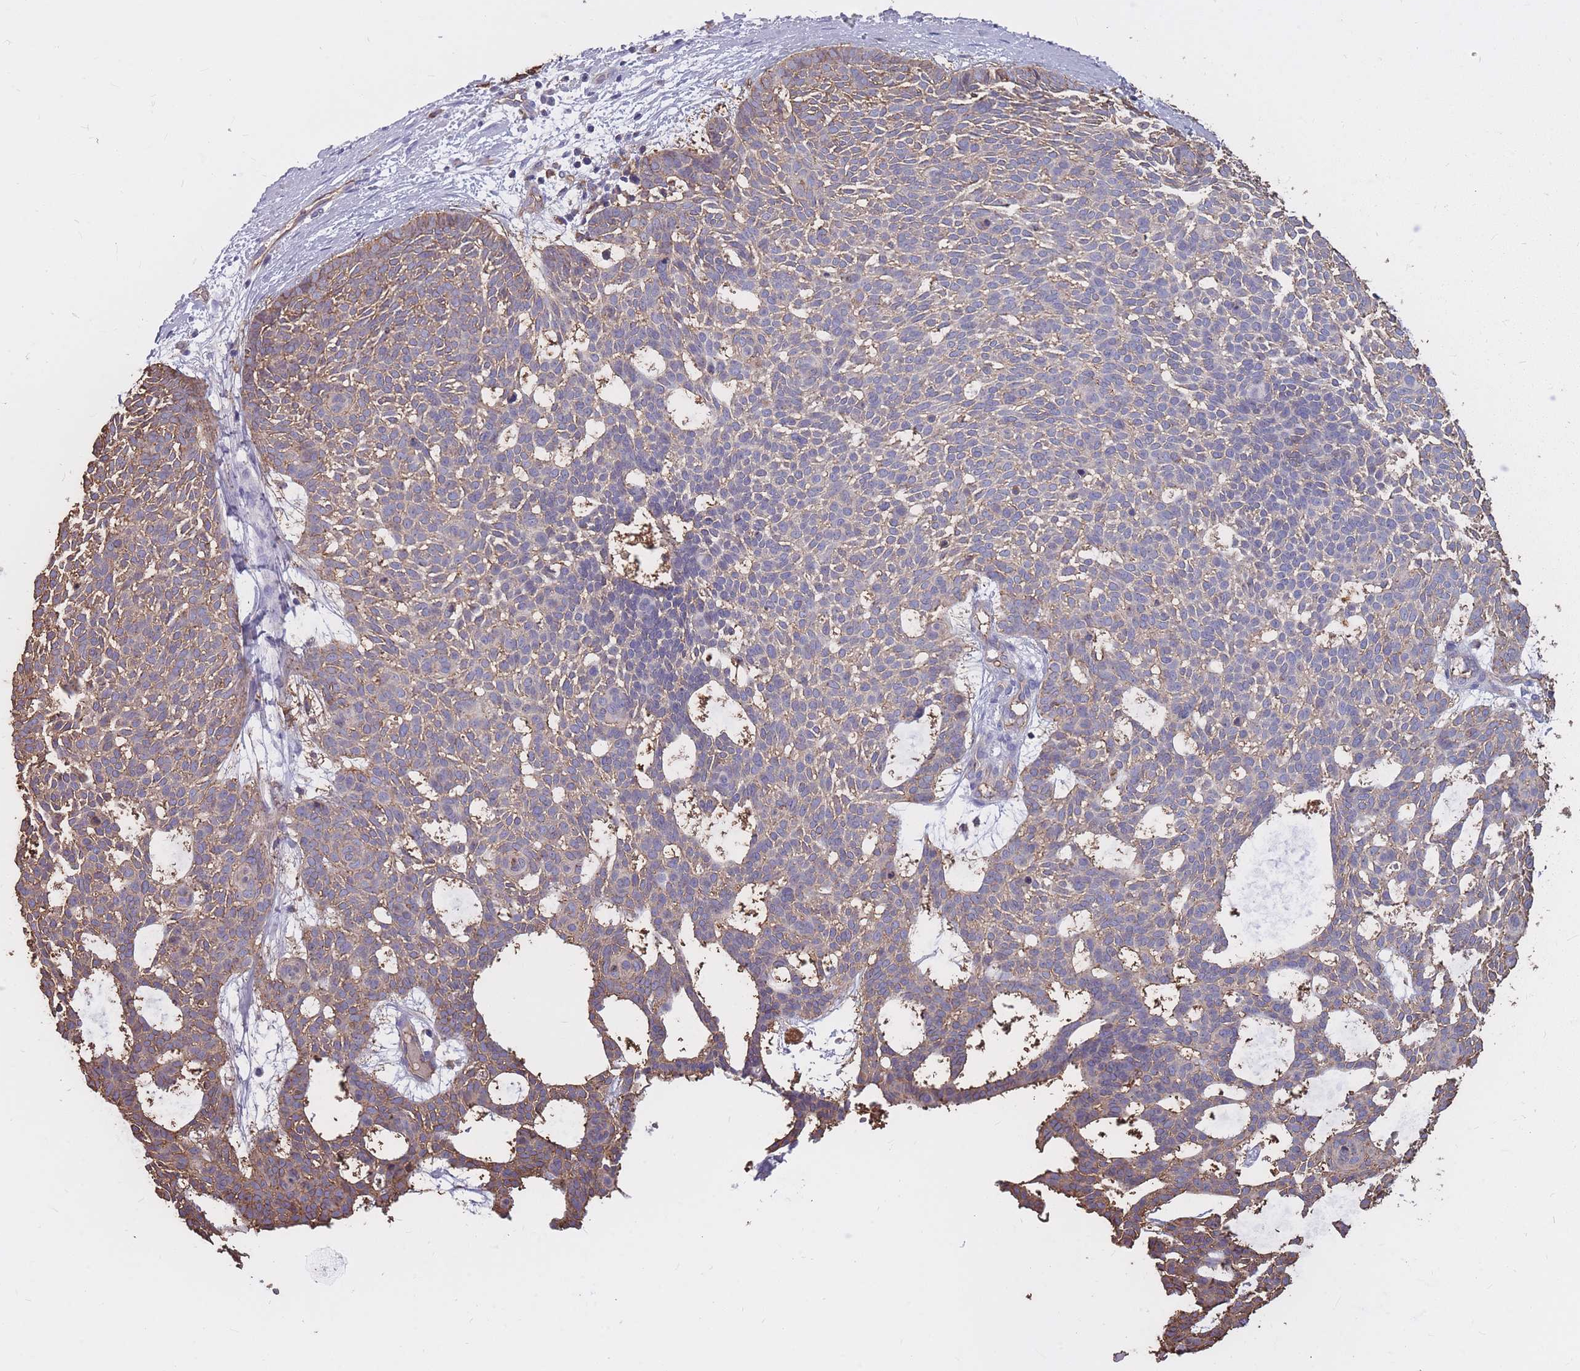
{"staining": {"intensity": "weak", "quantity": "25%-75%", "location": "cytoplasmic/membranous"}, "tissue": "skin cancer", "cell_type": "Tumor cells", "image_type": "cancer", "snomed": [{"axis": "morphology", "description": "Basal cell carcinoma"}, {"axis": "topography", "description": "Skin"}], "caption": "About 25%-75% of tumor cells in human basal cell carcinoma (skin) show weak cytoplasmic/membranous protein expression as visualized by brown immunohistochemical staining.", "gene": "GNA11", "patient": {"sex": "male", "age": 61}}